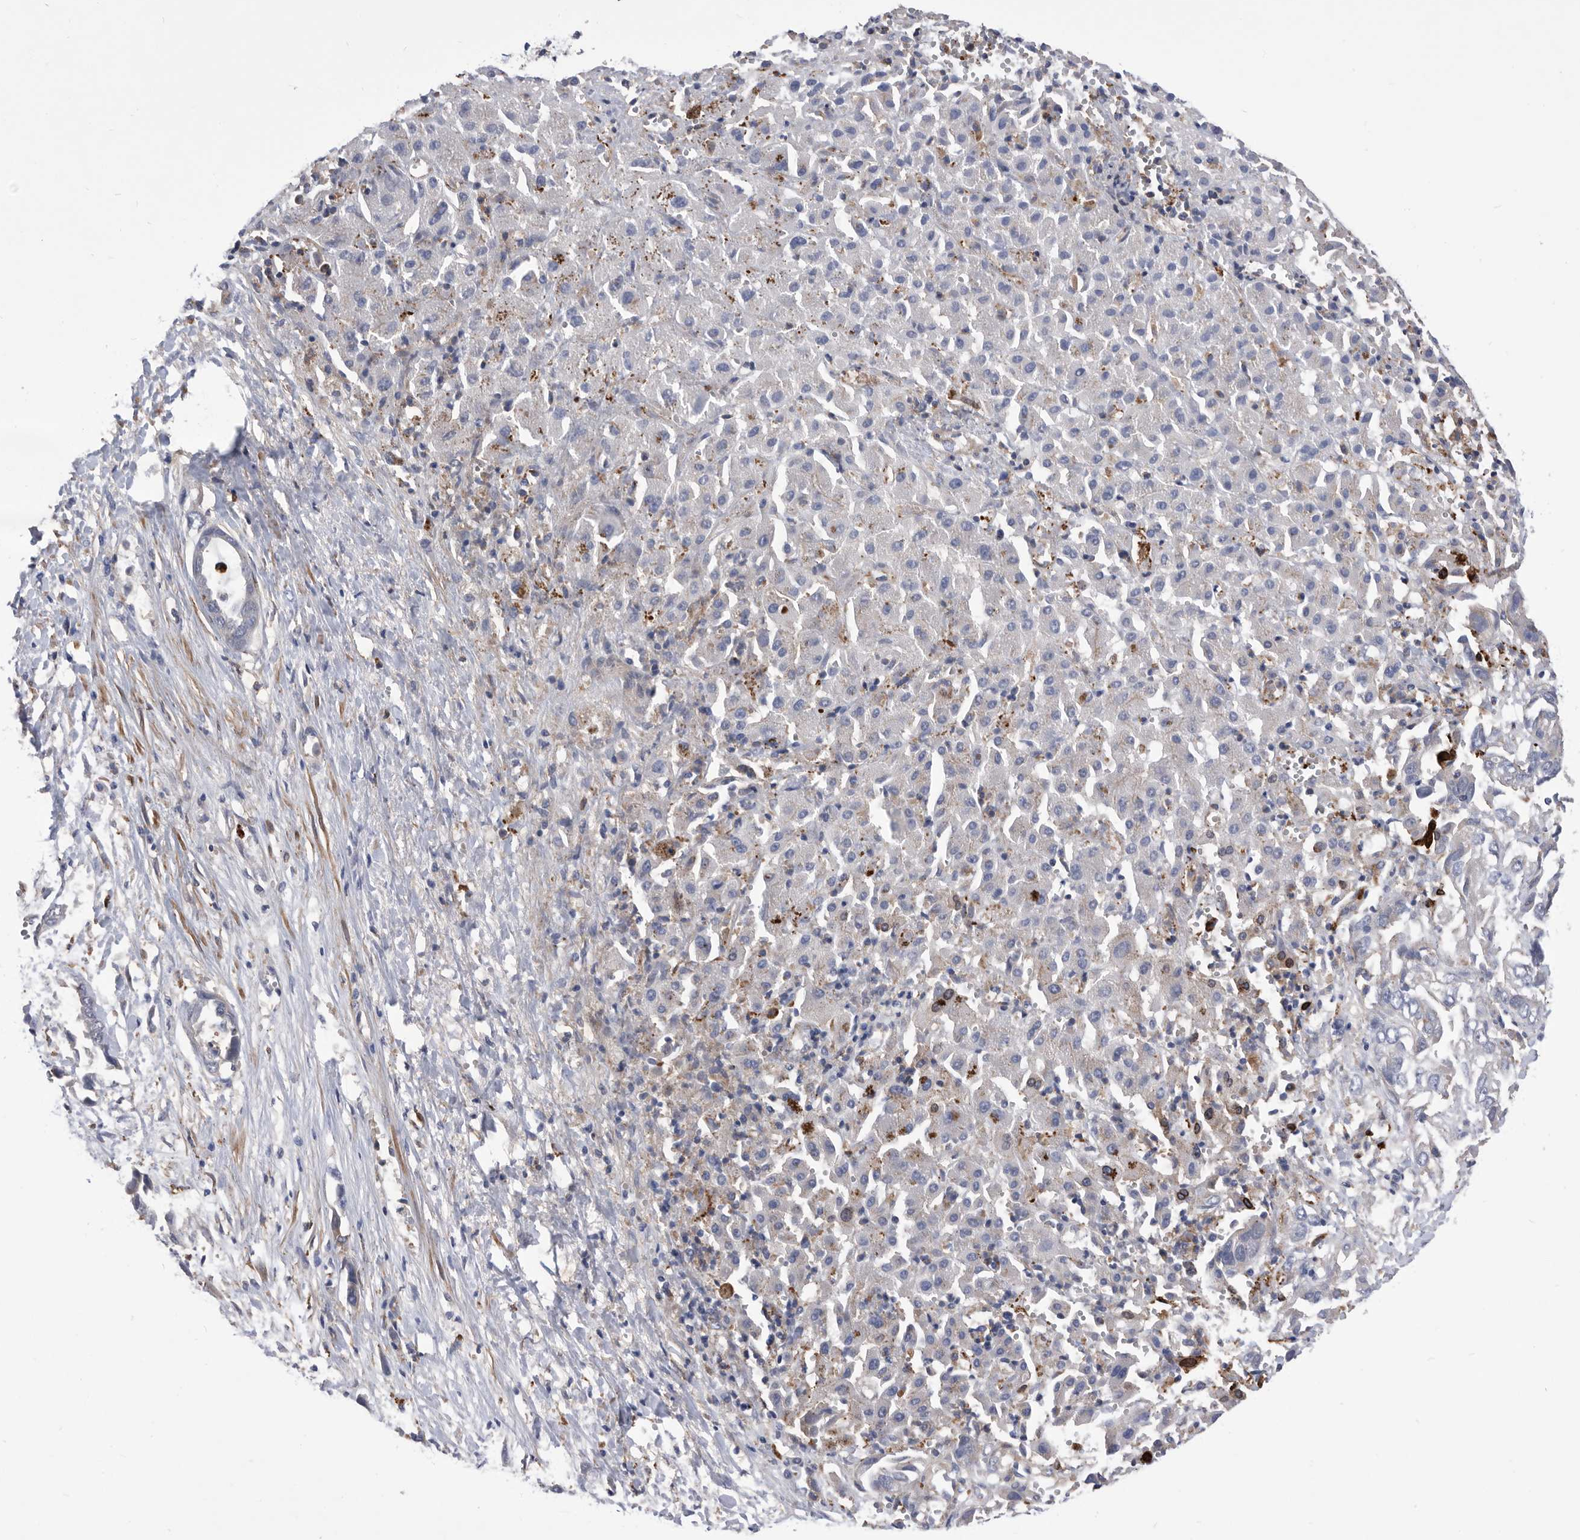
{"staining": {"intensity": "negative", "quantity": "none", "location": "none"}, "tissue": "liver cancer", "cell_type": "Tumor cells", "image_type": "cancer", "snomed": [{"axis": "morphology", "description": "Cholangiocarcinoma"}, {"axis": "topography", "description": "Liver"}], "caption": "This is a histopathology image of immunohistochemistry (IHC) staining of cholangiocarcinoma (liver), which shows no staining in tumor cells.", "gene": "BAIAP3", "patient": {"sex": "female", "age": 52}}